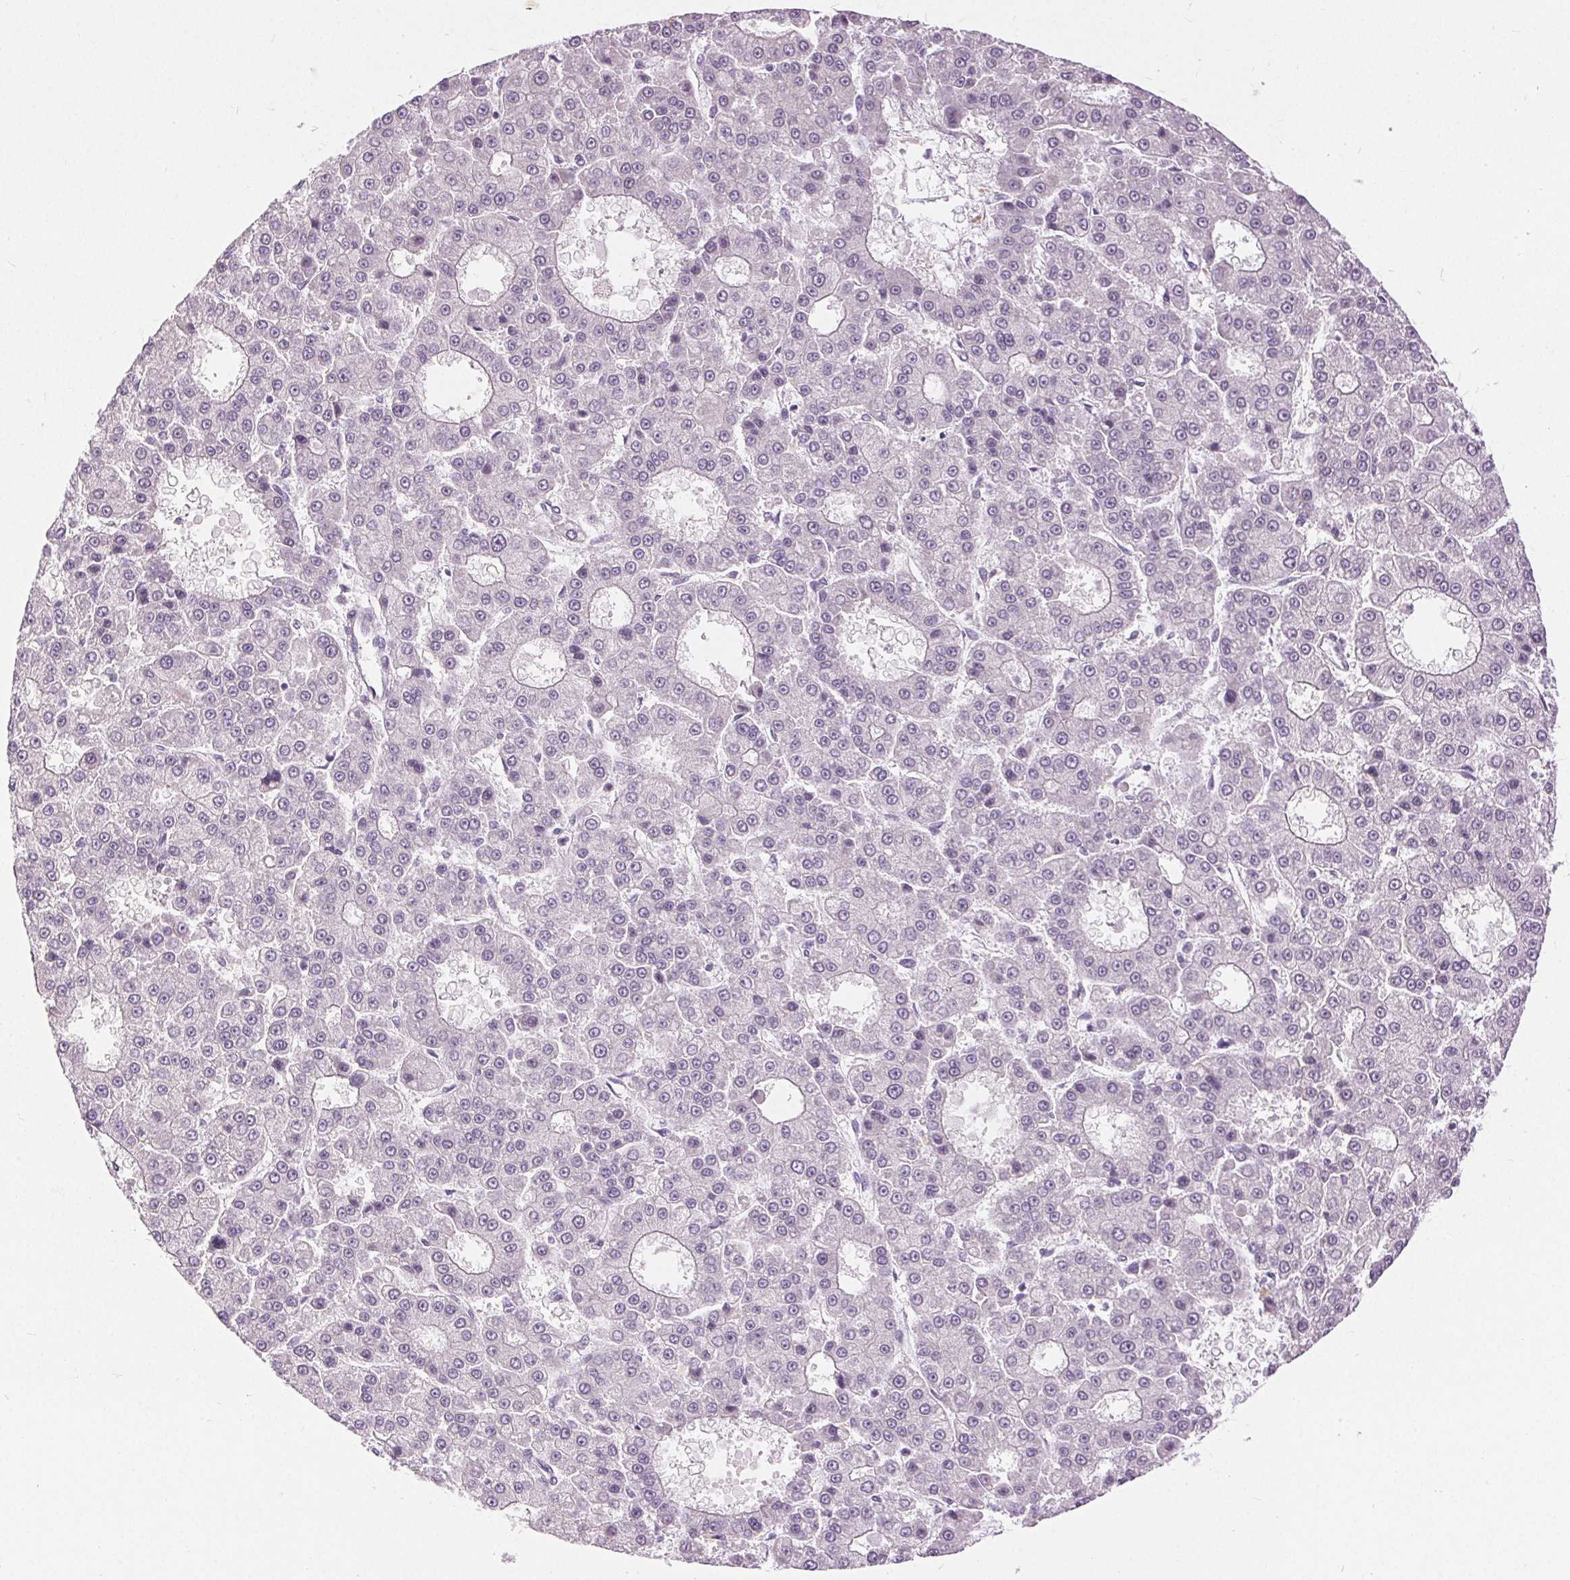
{"staining": {"intensity": "negative", "quantity": "none", "location": "none"}, "tissue": "liver cancer", "cell_type": "Tumor cells", "image_type": "cancer", "snomed": [{"axis": "morphology", "description": "Carcinoma, Hepatocellular, NOS"}, {"axis": "topography", "description": "Liver"}], "caption": "Hepatocellular carcinoma (liver) was stained to show a protein in brown. There is no significant staining in tumor cells.", "gene": "DSG3", "patient": {"sex": "male", "age": 70}}